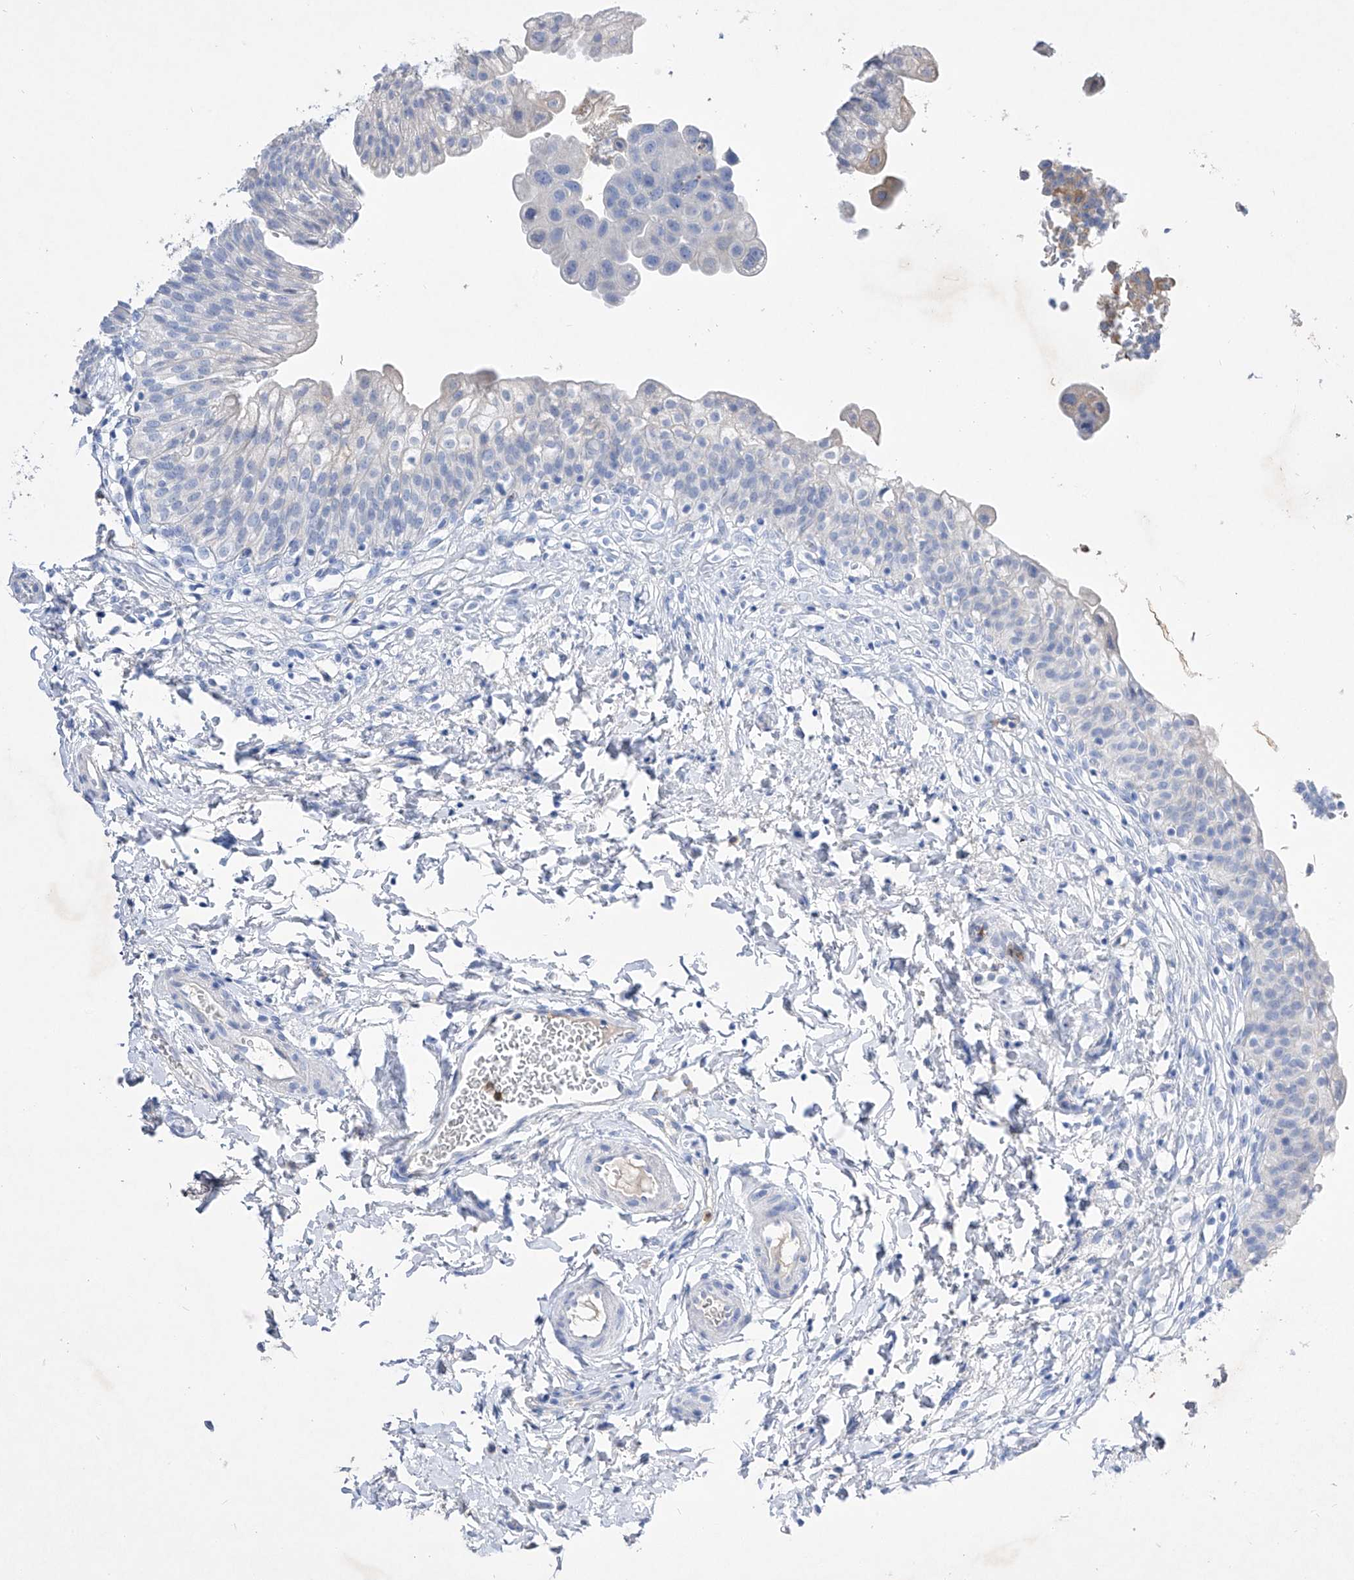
{"staining": {"intensity": "negative", "quantity": "none", "location": "none"}, "tissue": "urinary bladder", "cell_type": "Urothelial cells", "image_type": "normal", "snomed": [{"axis": "morphology", "description": "Normal tissue, NOS"}, {"axis": "topography", "description": "Urinary bladder"}], "caption": "An IHC image of benign urinary bladder is shown. There is no staining in urothelial cells of urinary bladder.", "gene": "TM7SF2", "patient": {"sex": "male", "age": 55}}